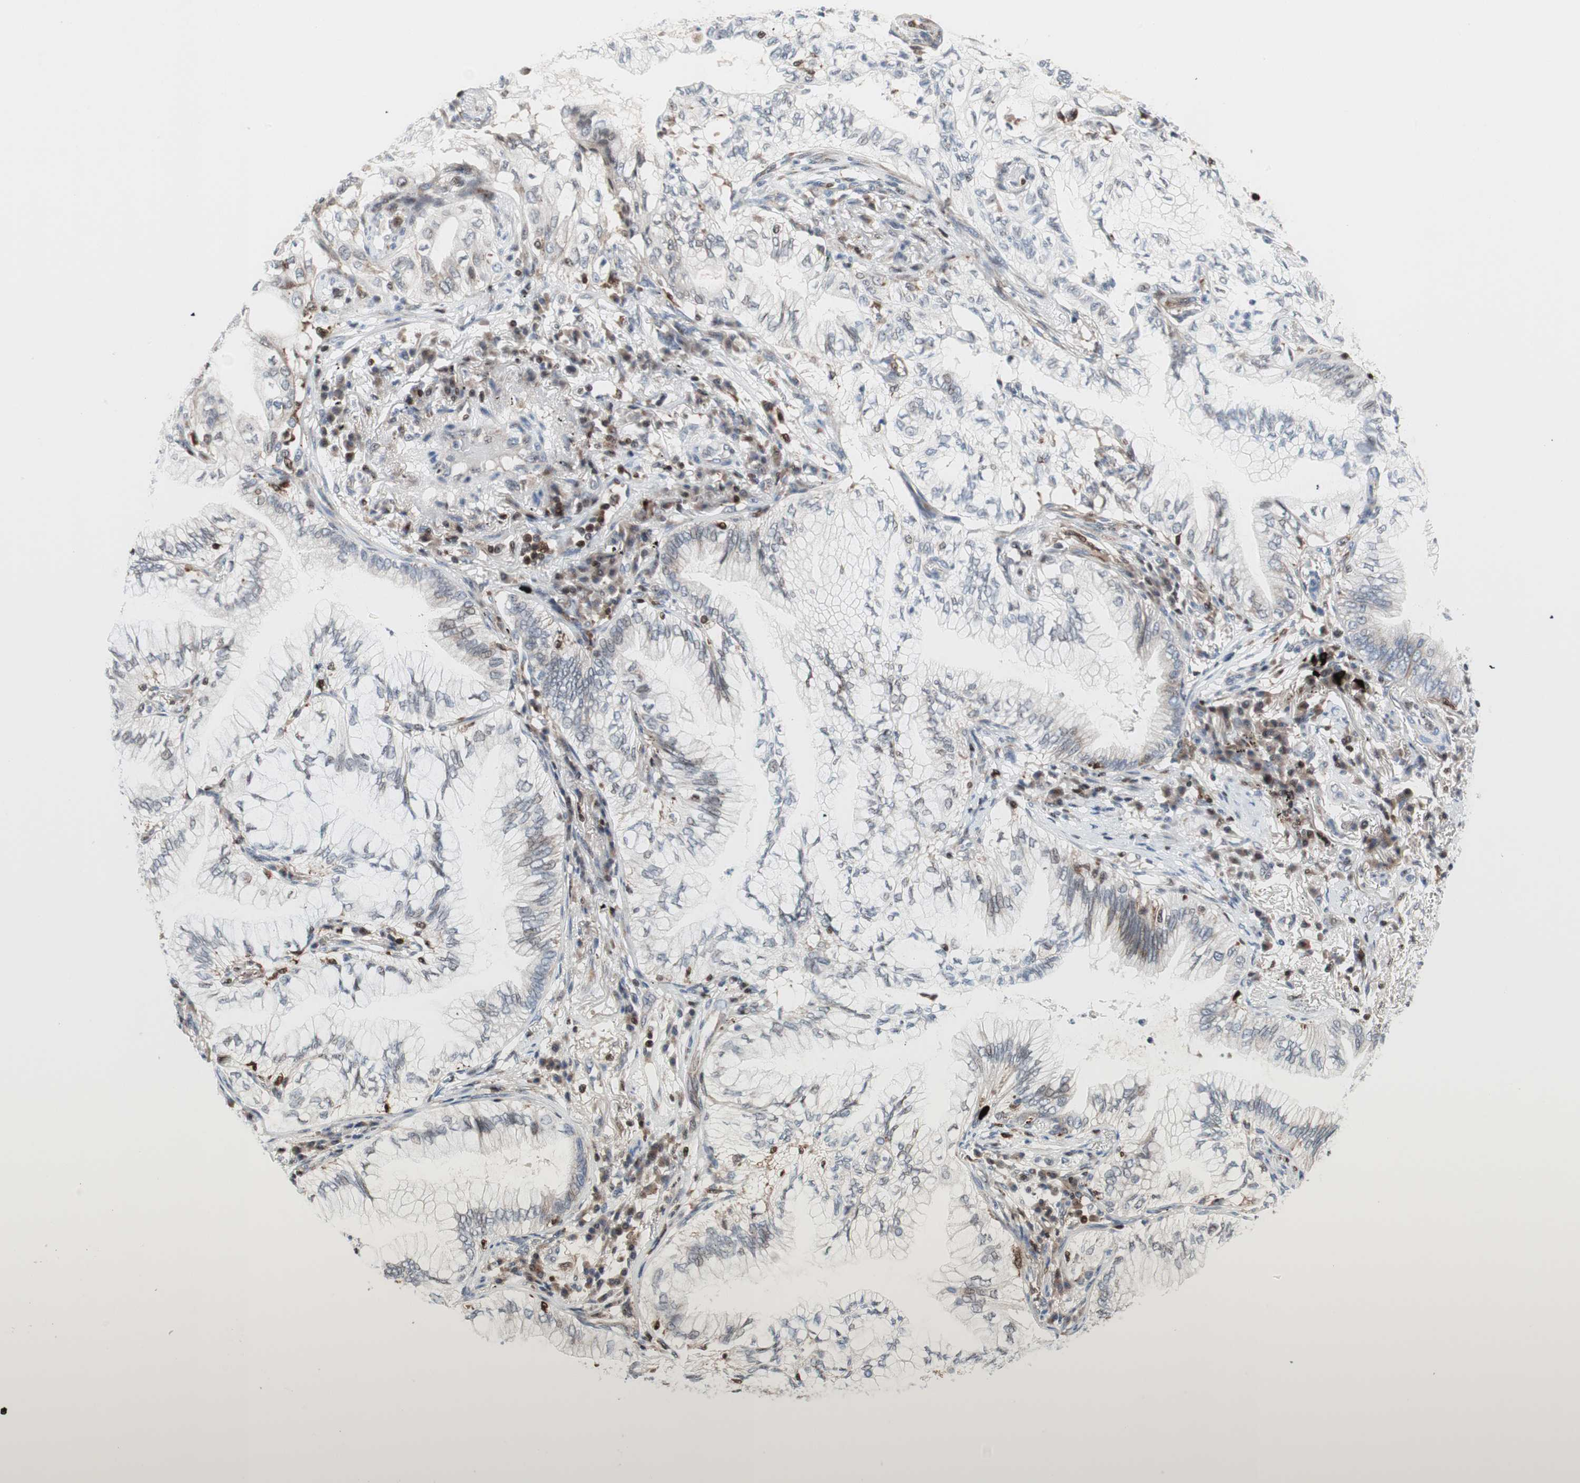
{"staining": {"intensity": "negative", "quantity": "none", "location": "none"}, "tissue": "lung cancer", "cell_type": "Tumor cells", "image_type": "cancer", "snomed": [{"axis": "morphology", "description": "Adenocarcinoma, NOS"}, {"axis": "topography", "description": "Lung"}], "caption": "The immunohistochemistry photomicrograph has no significant expression in tumor cells of adenocarcinoma (lung) tissue.", "gene": "RGS10", "patient": {"sex": "female", "age": 70}}